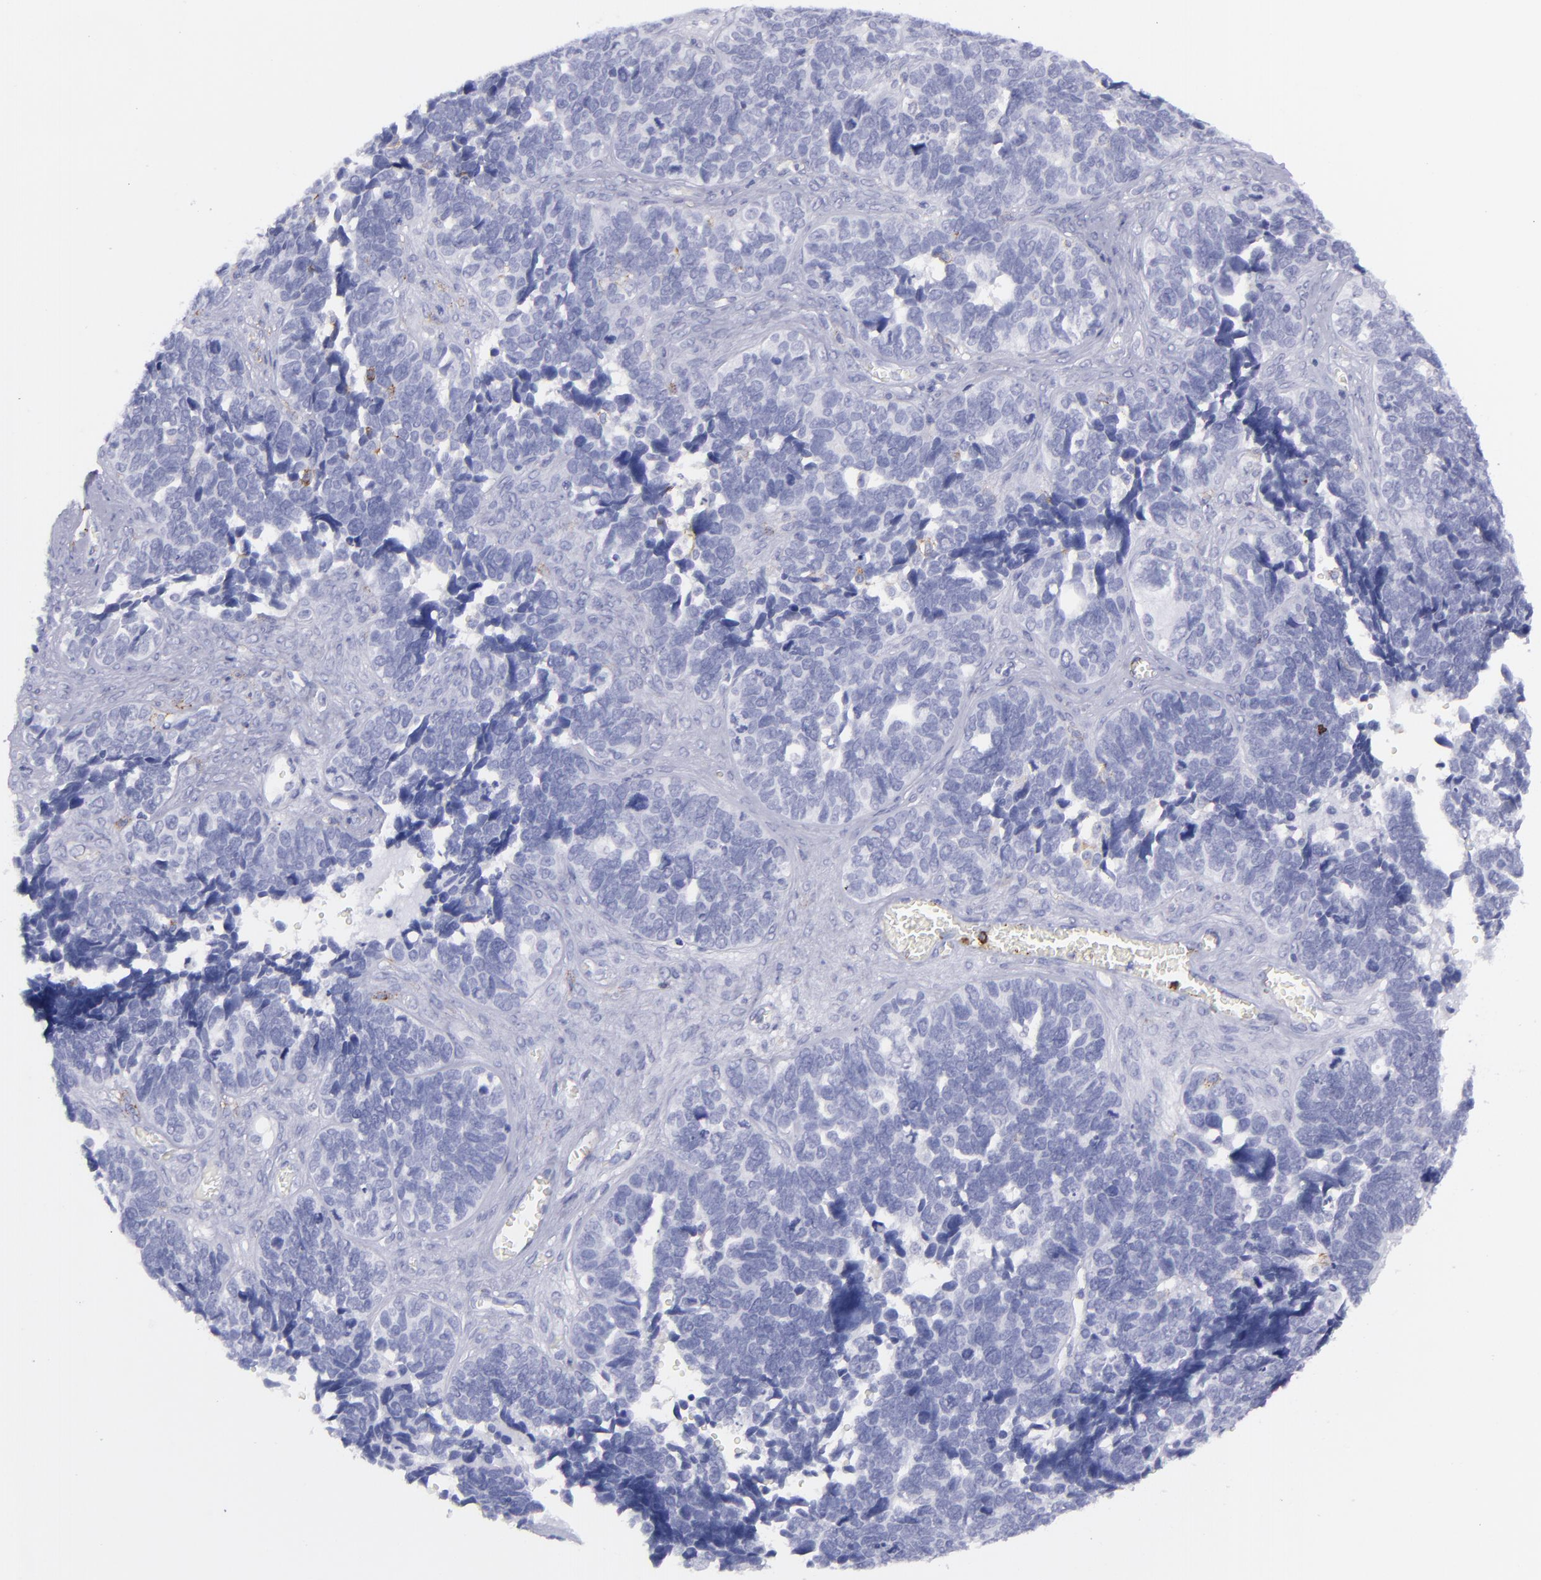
{"staining": {"intensity": "negative", "quantity": "none", "location": "none"}, "tissue": "ovarian cancer", "cell_type": "Tumor cells", "image_type": "cancer", "snomed": [{"axis": "morphology", "description": "Cystadenocarcinoma, serous, NOS"}, {"axis": "topography", "description": "Ovary"}], "caption": "This histopathology image is of ovarian serous cystadenocarcinoma stained with immunohistochemistry to label a protein in brown with the nuclei are counter-stained blue. There is no staining in tumor cells.", "gene": "SELPLG", "patient": {"sex": "female", "age": 77}}